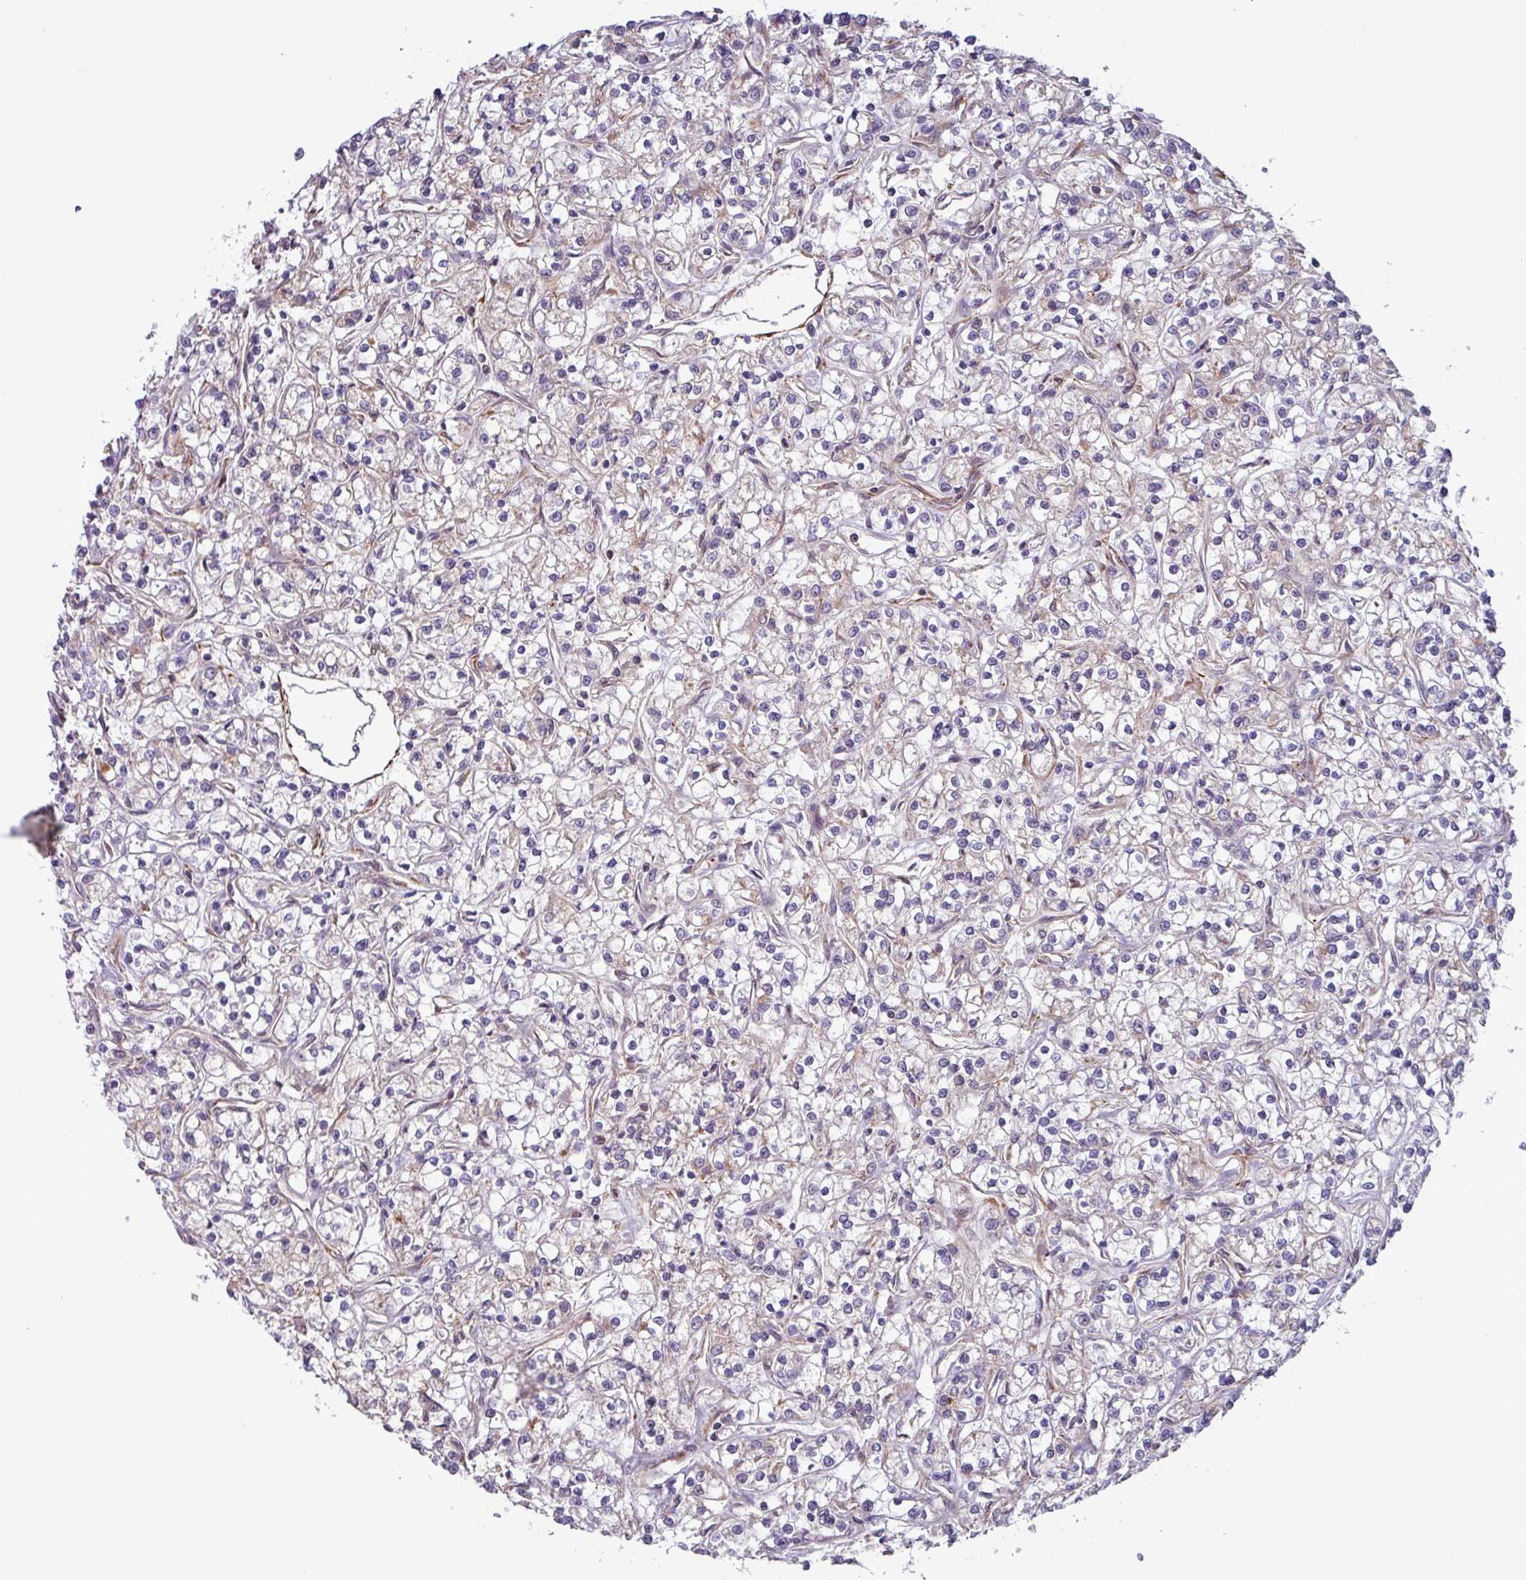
{"staining": {"intensity": "weak", "quantity": "<25%", "location": "cytoplasmic/membranous"}, "tissue": "renal cancer", "cell_type": "Tumor cells", "image_type": "cancer", "snomed": [{"axis": "morphology", "description": "Adenocarcinoma, NOS"}, {"axis": "topography", "description": "Kidney"}], "caption": "Immunohistochemistry histopathology image of neoplastic tissue: renal adenocarcinoma stained with DAB (3,3'-diaminobenzidine) exhibits no significant protein positivity in tumor cells.", "gene": "PCED1A", "patient": {"sex": "female", "age": 59}}